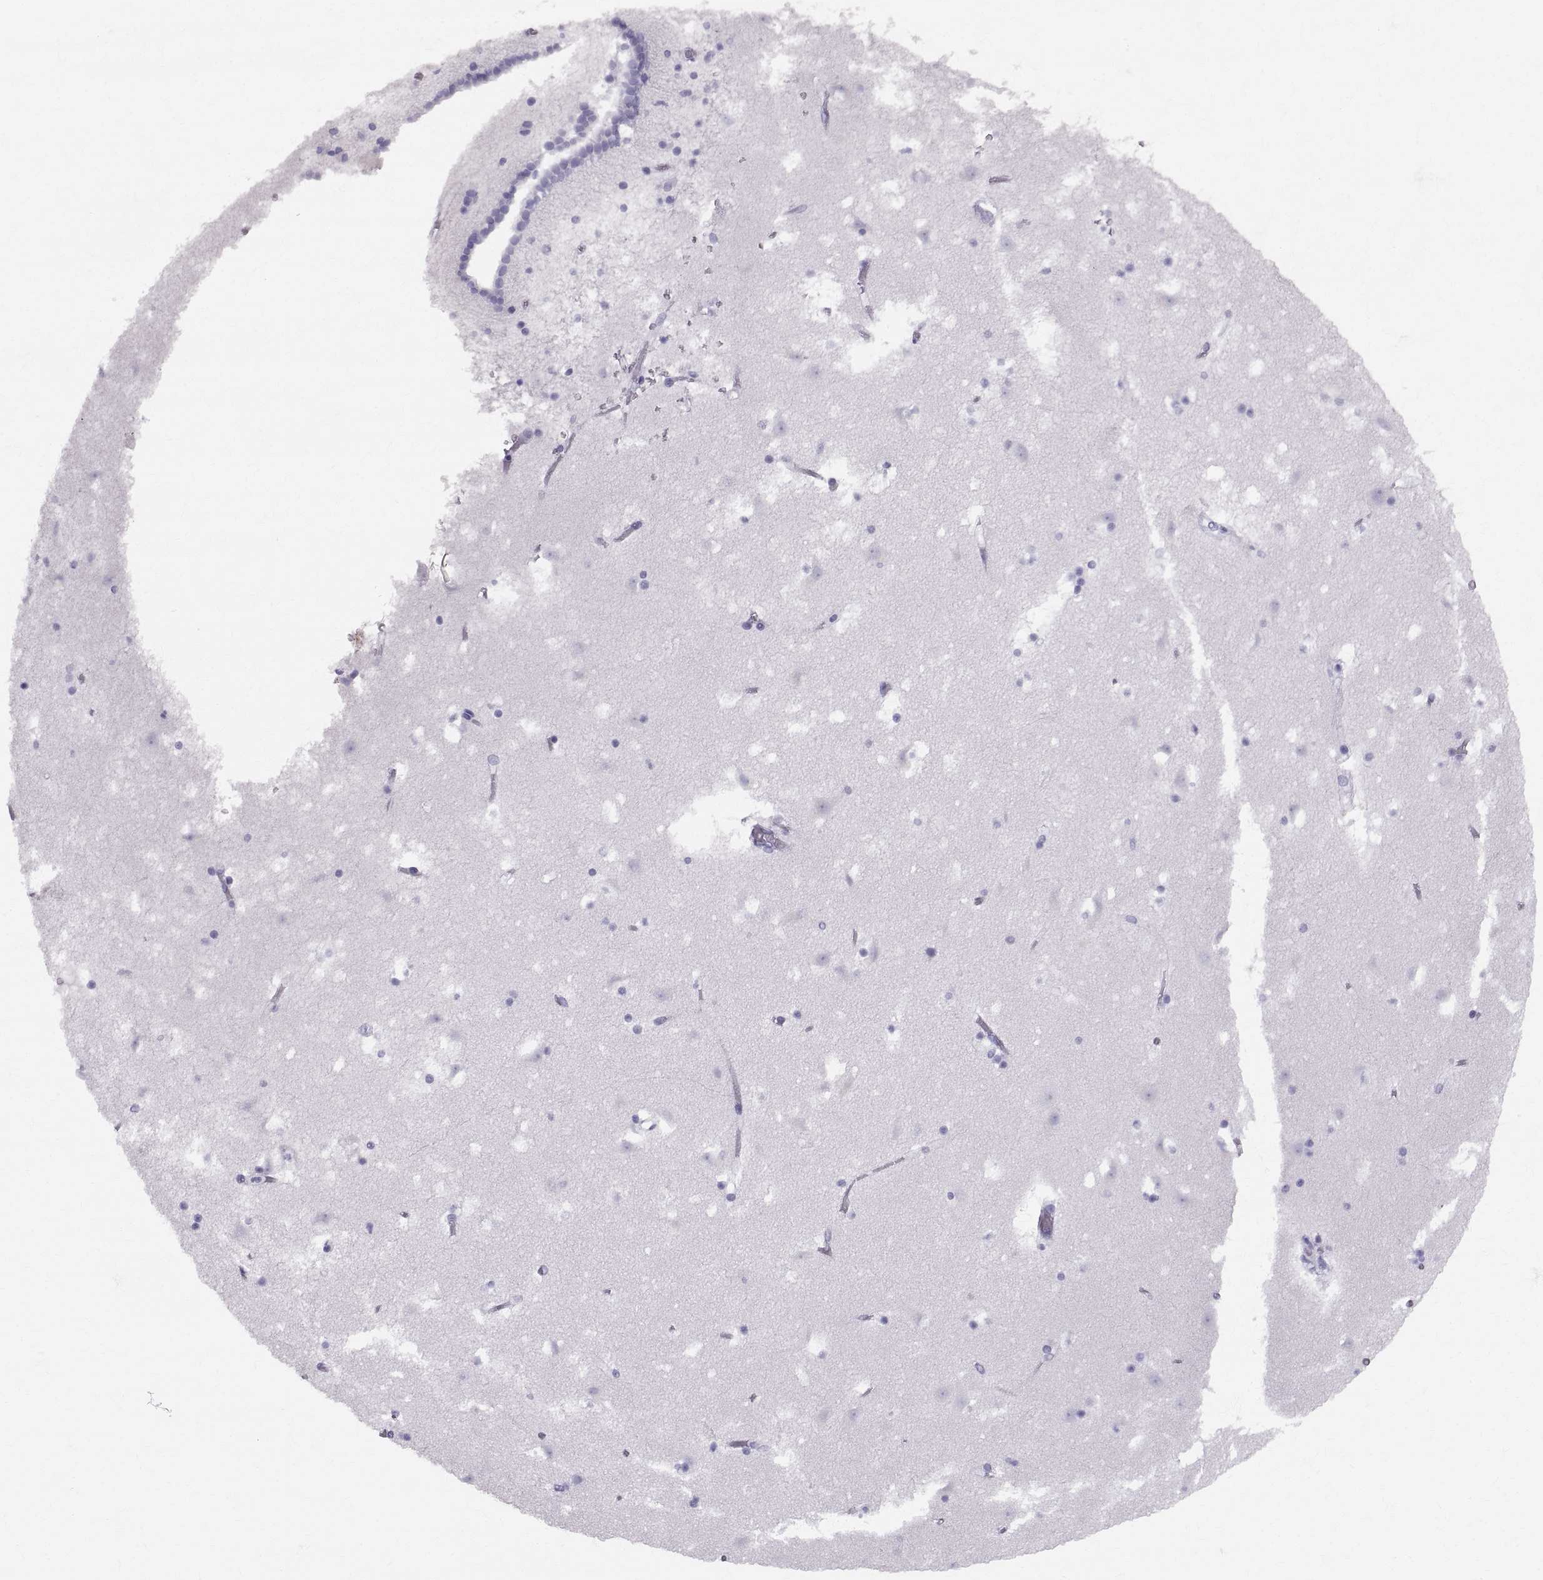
{"staining": {"intensity": "negative", "quantity": "none", "location": "none"}, "tissue": "caudate", "cell_type": "Glial cells", "image_type": "normal", "snomed": [{"axis": "morphology", "description": "Normal tissue, NOS"}, {"axis": "topography", "description": "Lateral ventricle wall"}], "caption": "Glial cells are negative for protein expression in normal human caudate. (DAB immunohistochemistry (IHC), high magnification).", "gene": "SLC22A6", "patient": {"sex": "female", "age": 42}}